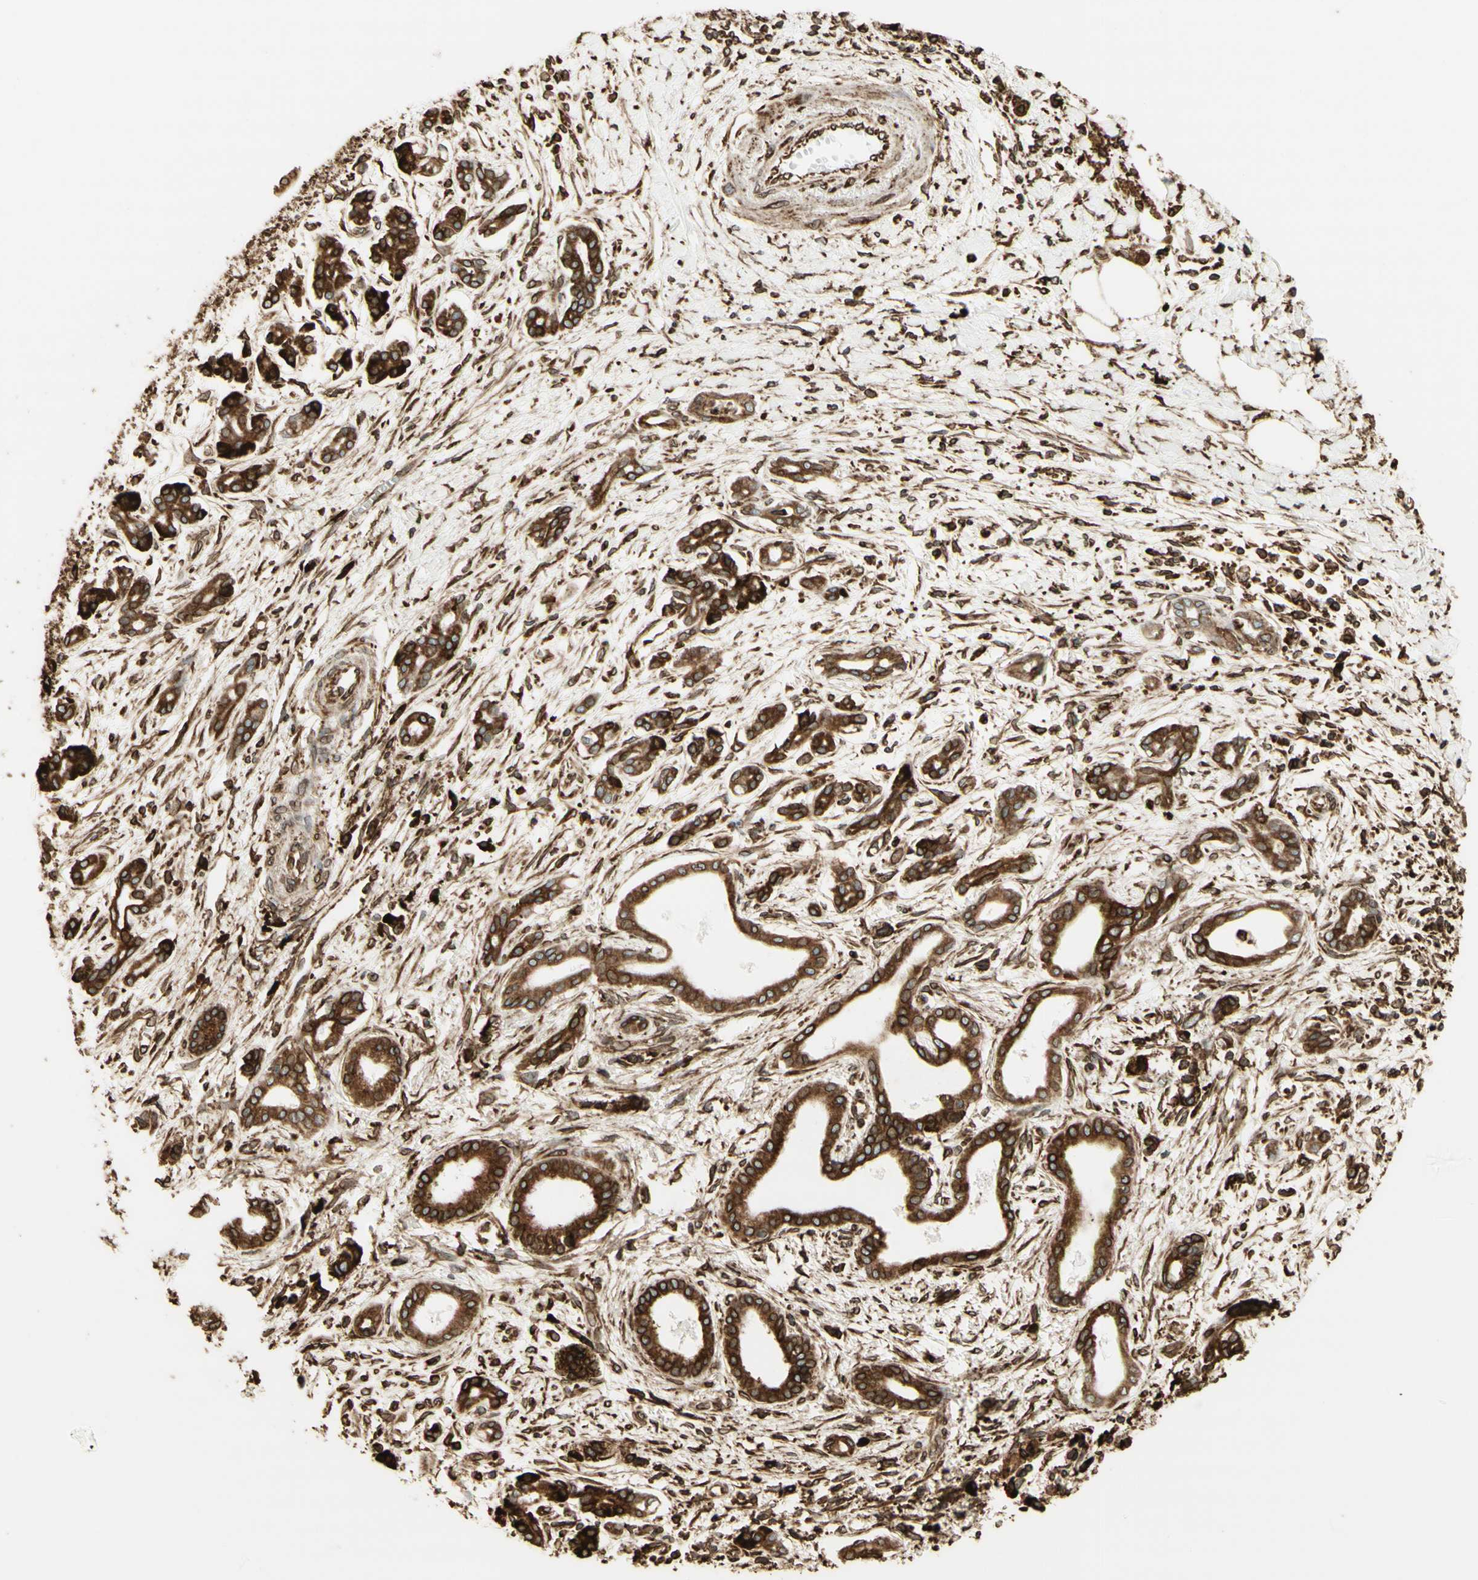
{"staining": {"intensity": "strong", "quantity": ">75%", "location": "cytoplasmic/membranous"}, "tissue": "pancreatic cancer", "cell_type": "Tumor cells", "image_type": "cancer", "snomed": [{"axis": "morphology", "description": "Adenocarcinoma, NOS"}, {"axis": "topography", "description": "Pancreas"}], "caption": "Immunohistochemistry (IHC) (DAB (3,3'-diaminobenzidine)) staining of adenocarcinoma (pancreatic) displays strong cytoplasmic/membranous protein expression in approximately >75% of tumor cells.", "gene": "CANX", "patient": {"sex": "male", "age": 56}}